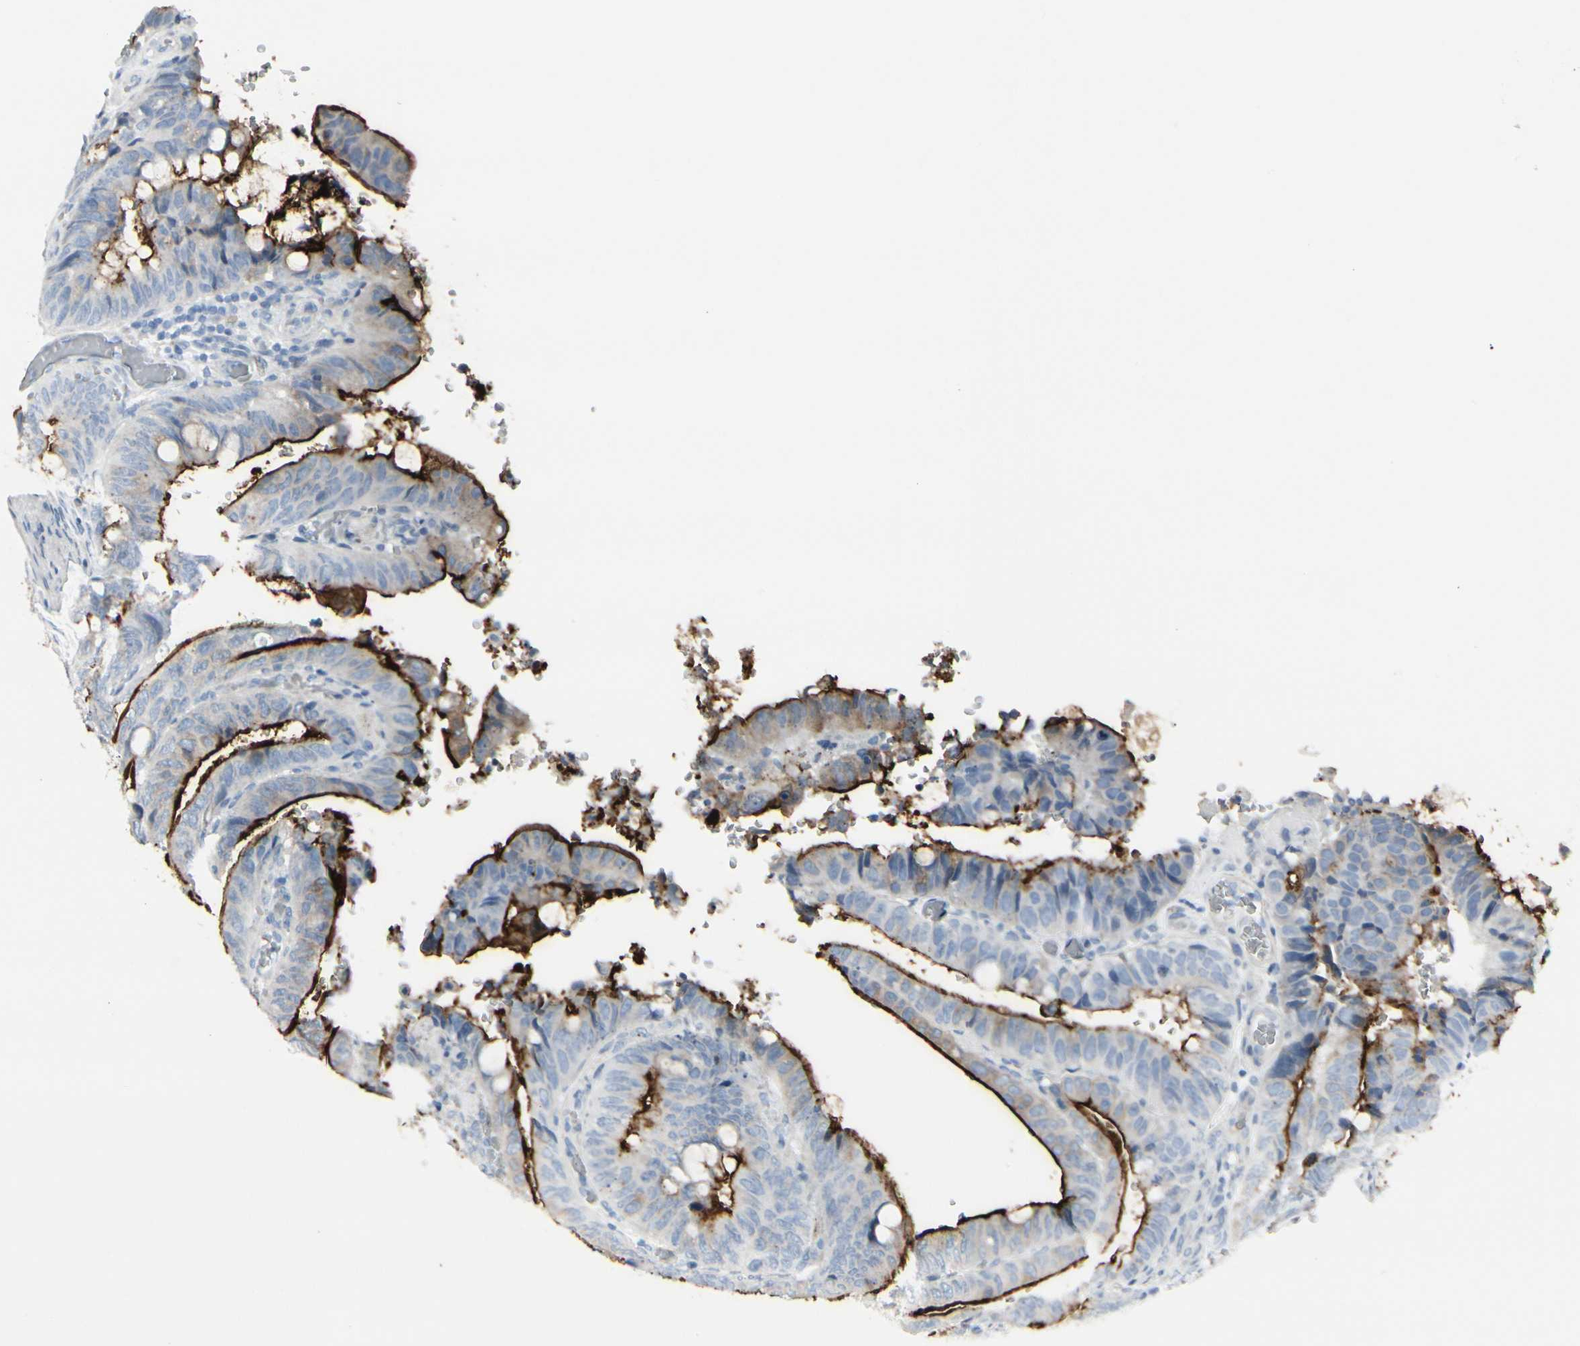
{"staining": {"intensity": "moderate", "quantity": "25%-75%", "location": "cytoplasmic/membranous"}, "tissue": "colorectal cancer", "cell_type": "Tumor cells", "image_type": "cancer", "snomed": [{"axis": "morphology", "description": "Normal tissue, NOS"}, {"axis": "morphology", "description": "Adenocarcinoma, NOS"}, {"axis": "topography", "description": "Rectum"}, {"axis": "topography", "description": "Peripheral nerve tissue"}], "caption": "Moderate cytoplasmic/membranous staining is seen in approximately 25%-75% of tumor cells in colorectal cancer (adenocarcinoma).", "gene": "CDHR5", "patient": {"sex": "male", "age": 92}}